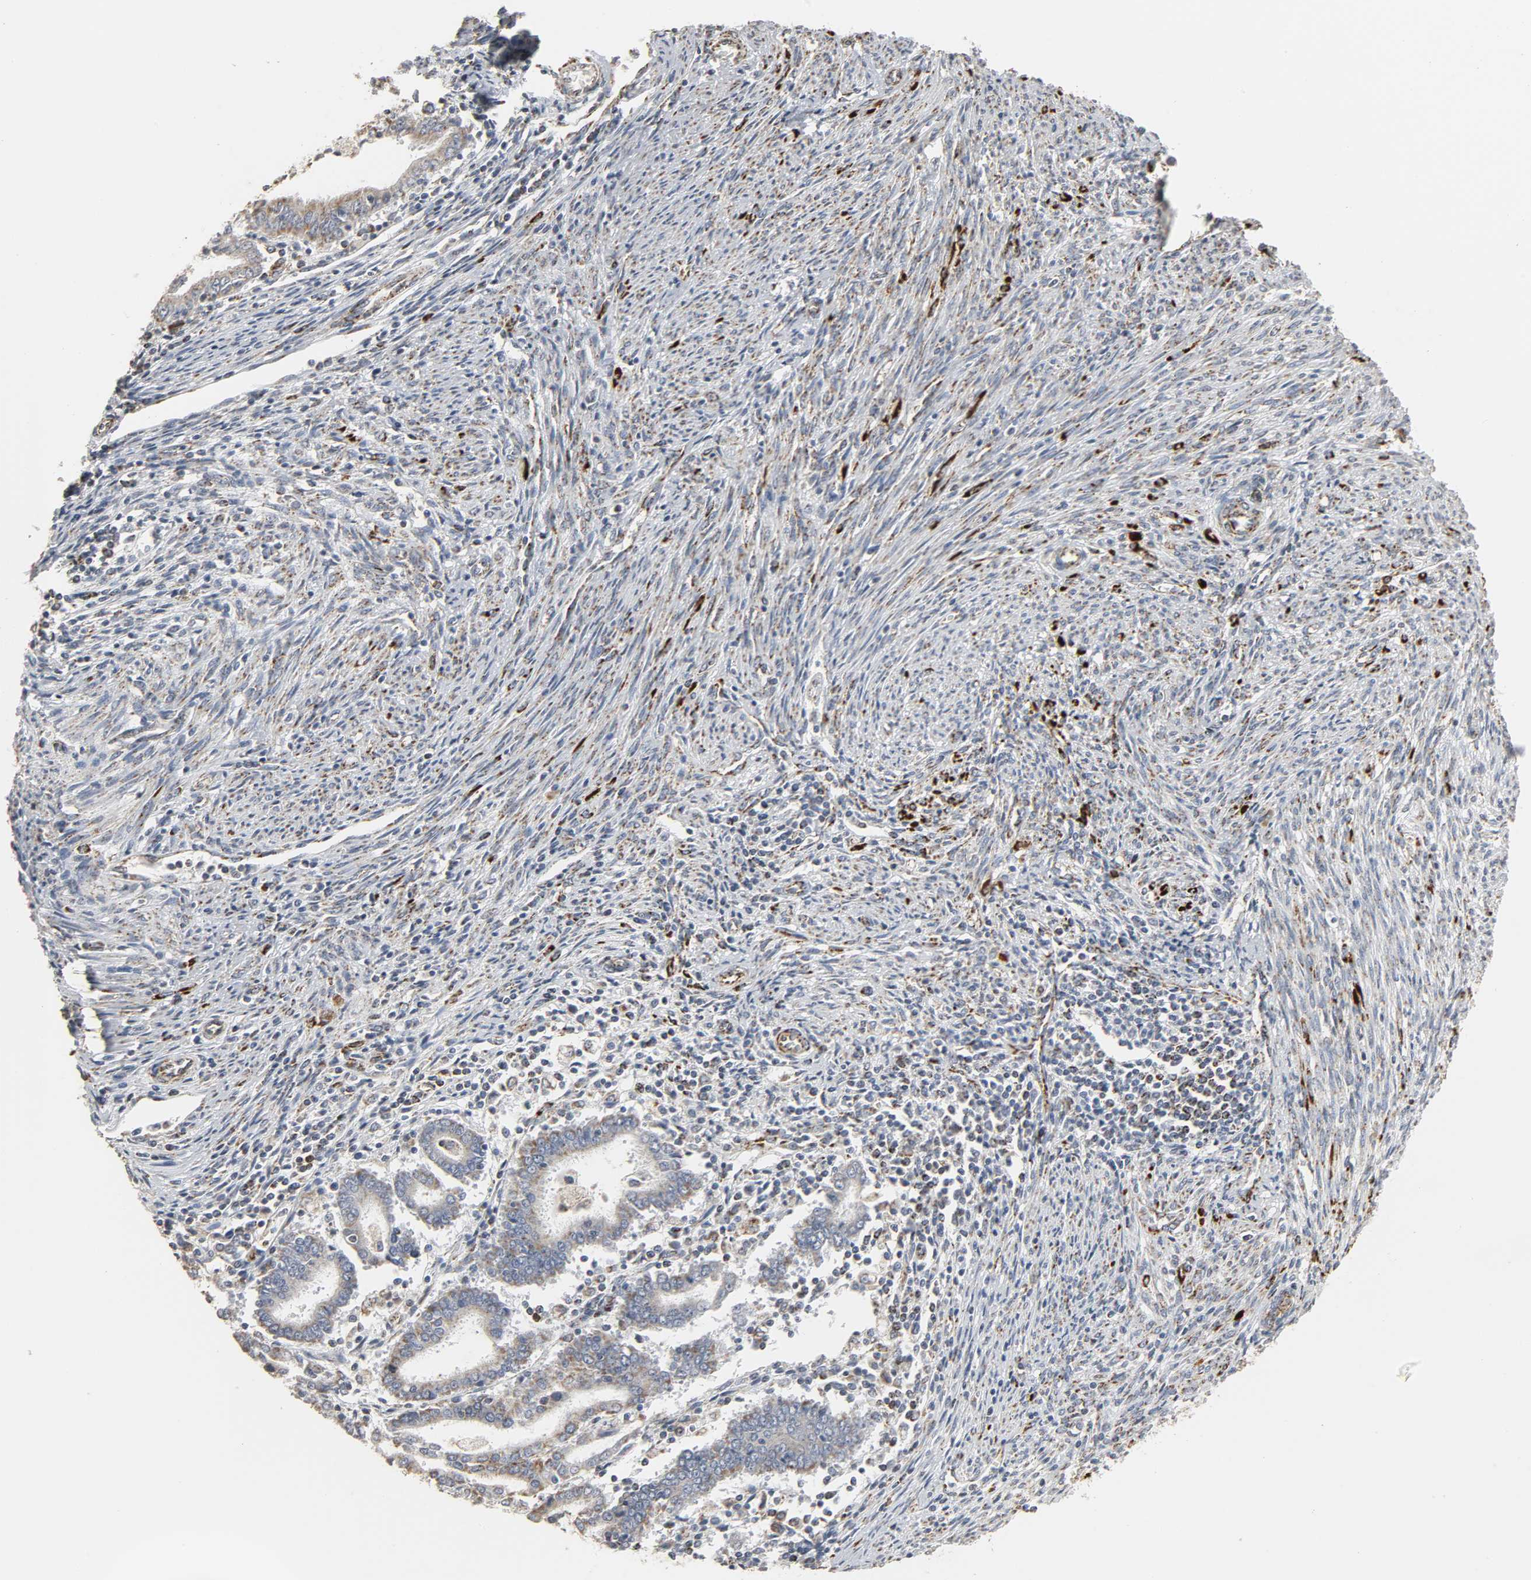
{"staining": {"intensity": "weak", "quantity": "25%-75%", "location": "cytoplasmic/membranous"}, "tissue": "endometrial cancer", "cell_type": "Tumor cells", "image_type": "cancer", "snomed": [{"axis": "morphology", "description": "Adenocarcinoma, NOS"}, {"axis": "topography", "description": "Uterus"}], "caption": "Approximately 25%-75% of tumor cells in human endometrial cancer show weak cytoplasmic/membranous protein positivity as visualized by brown immunohistochemical staining.", "gene": "ACAT1", "patient": {"sex": "female", "age": 83}}